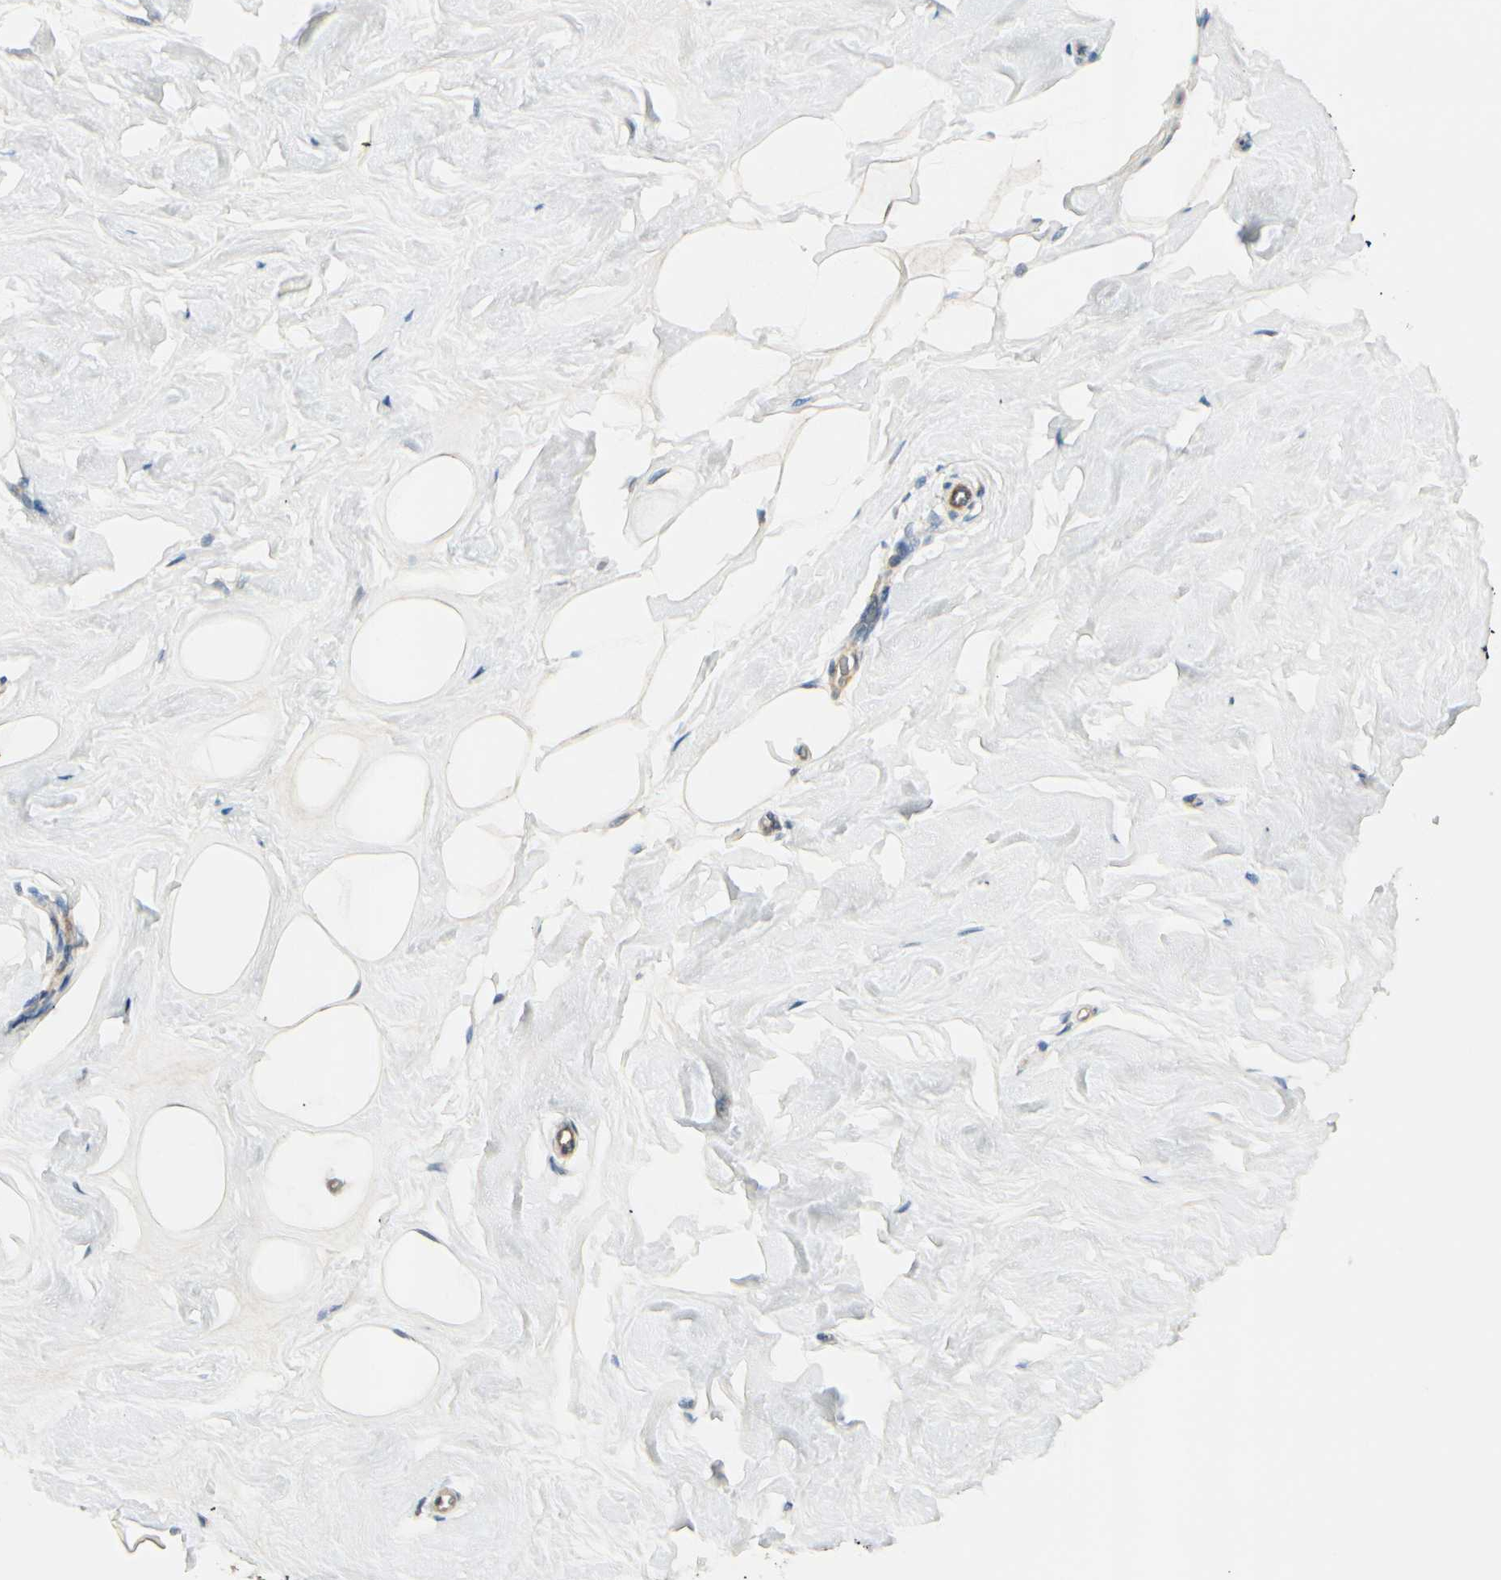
{"staining": {"intensity": "weak", "quantity": "25%-75%", "location": "cytoplasmic/membranous"}, "tissue": "breast", "cell_type": "Adipocytes", "image_type": "normal", "snomed": [{"axis": "morphology", "description": "Normal tissue, NOS"}, {"axis": "topography", "description": "Breast"}], "caption": "Unremarkable breast displays weak cytoplasmic/membranous positivity in approximately 25%-75% of adipocytes (DAB IHC, brown staining for protein, blue staining for nuclei)..", "gene": "PPP3CB", "patient": {"sex": "female", "age": 52}}